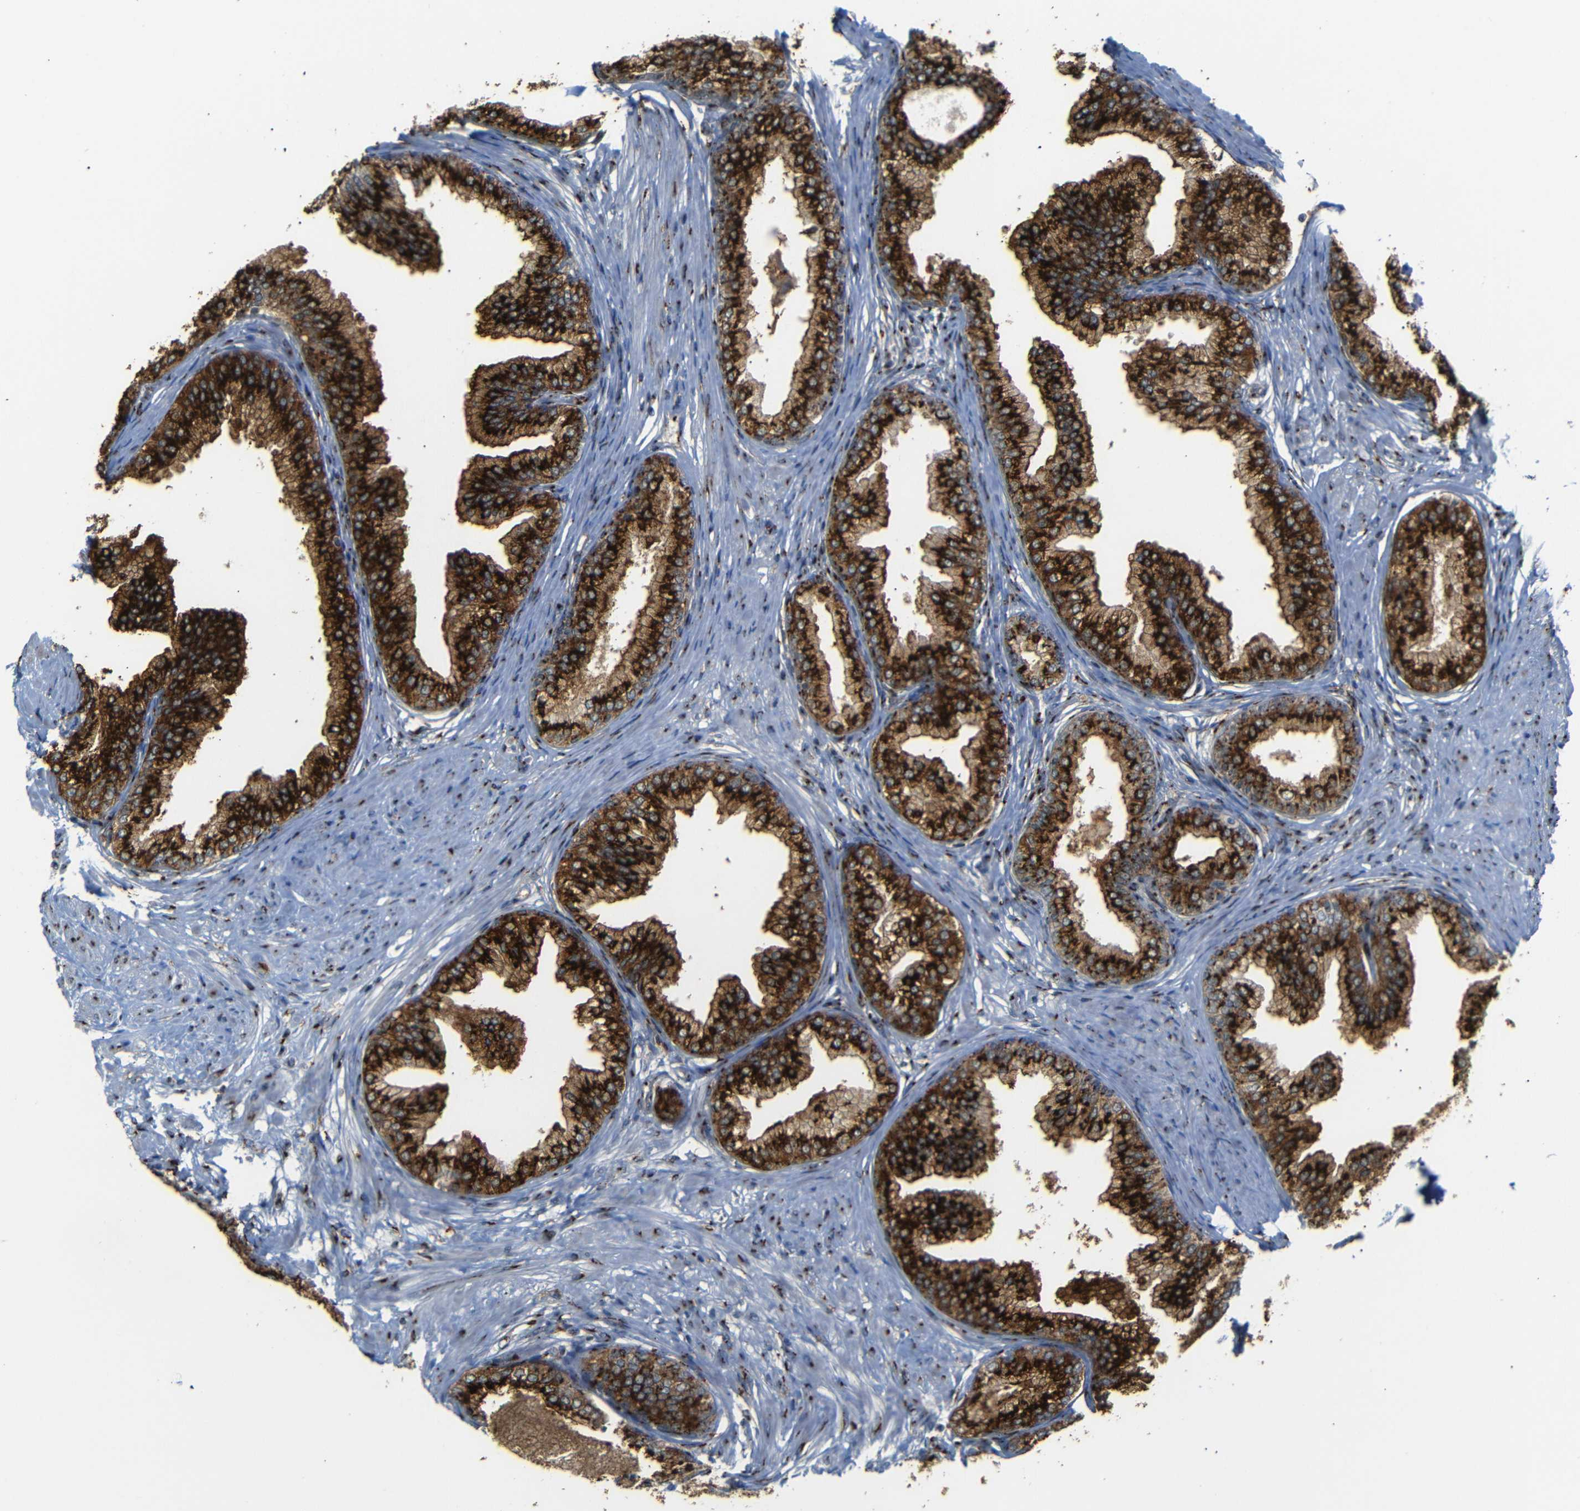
{"staining": {"intensity": "strong", "quantity": ">75%", "location": "cytoplasmic/membranous"}, "tissue": "prostate", "cell_type": "Glandular cells", "image_type": "normal", "snomed": [{"axis": "morphology", "description": "Normal tissue, NOS"}, {"axis": "morphology", "description": "Urothelial carcinoma, Low grade"}, {"axis": "topography", "description": "Urinary bladder"}, {"axis": "topography", "description": "Prostate"}], "caption": "Immunohistochemical staining of unremarkable prostate demonstrates >75% levels of strong cytoplasmic/membranous protein staining in approximately >75% of glandular cells.", "gene": "TGOLN2", "patient": {"sex": "male", "age": 60}}